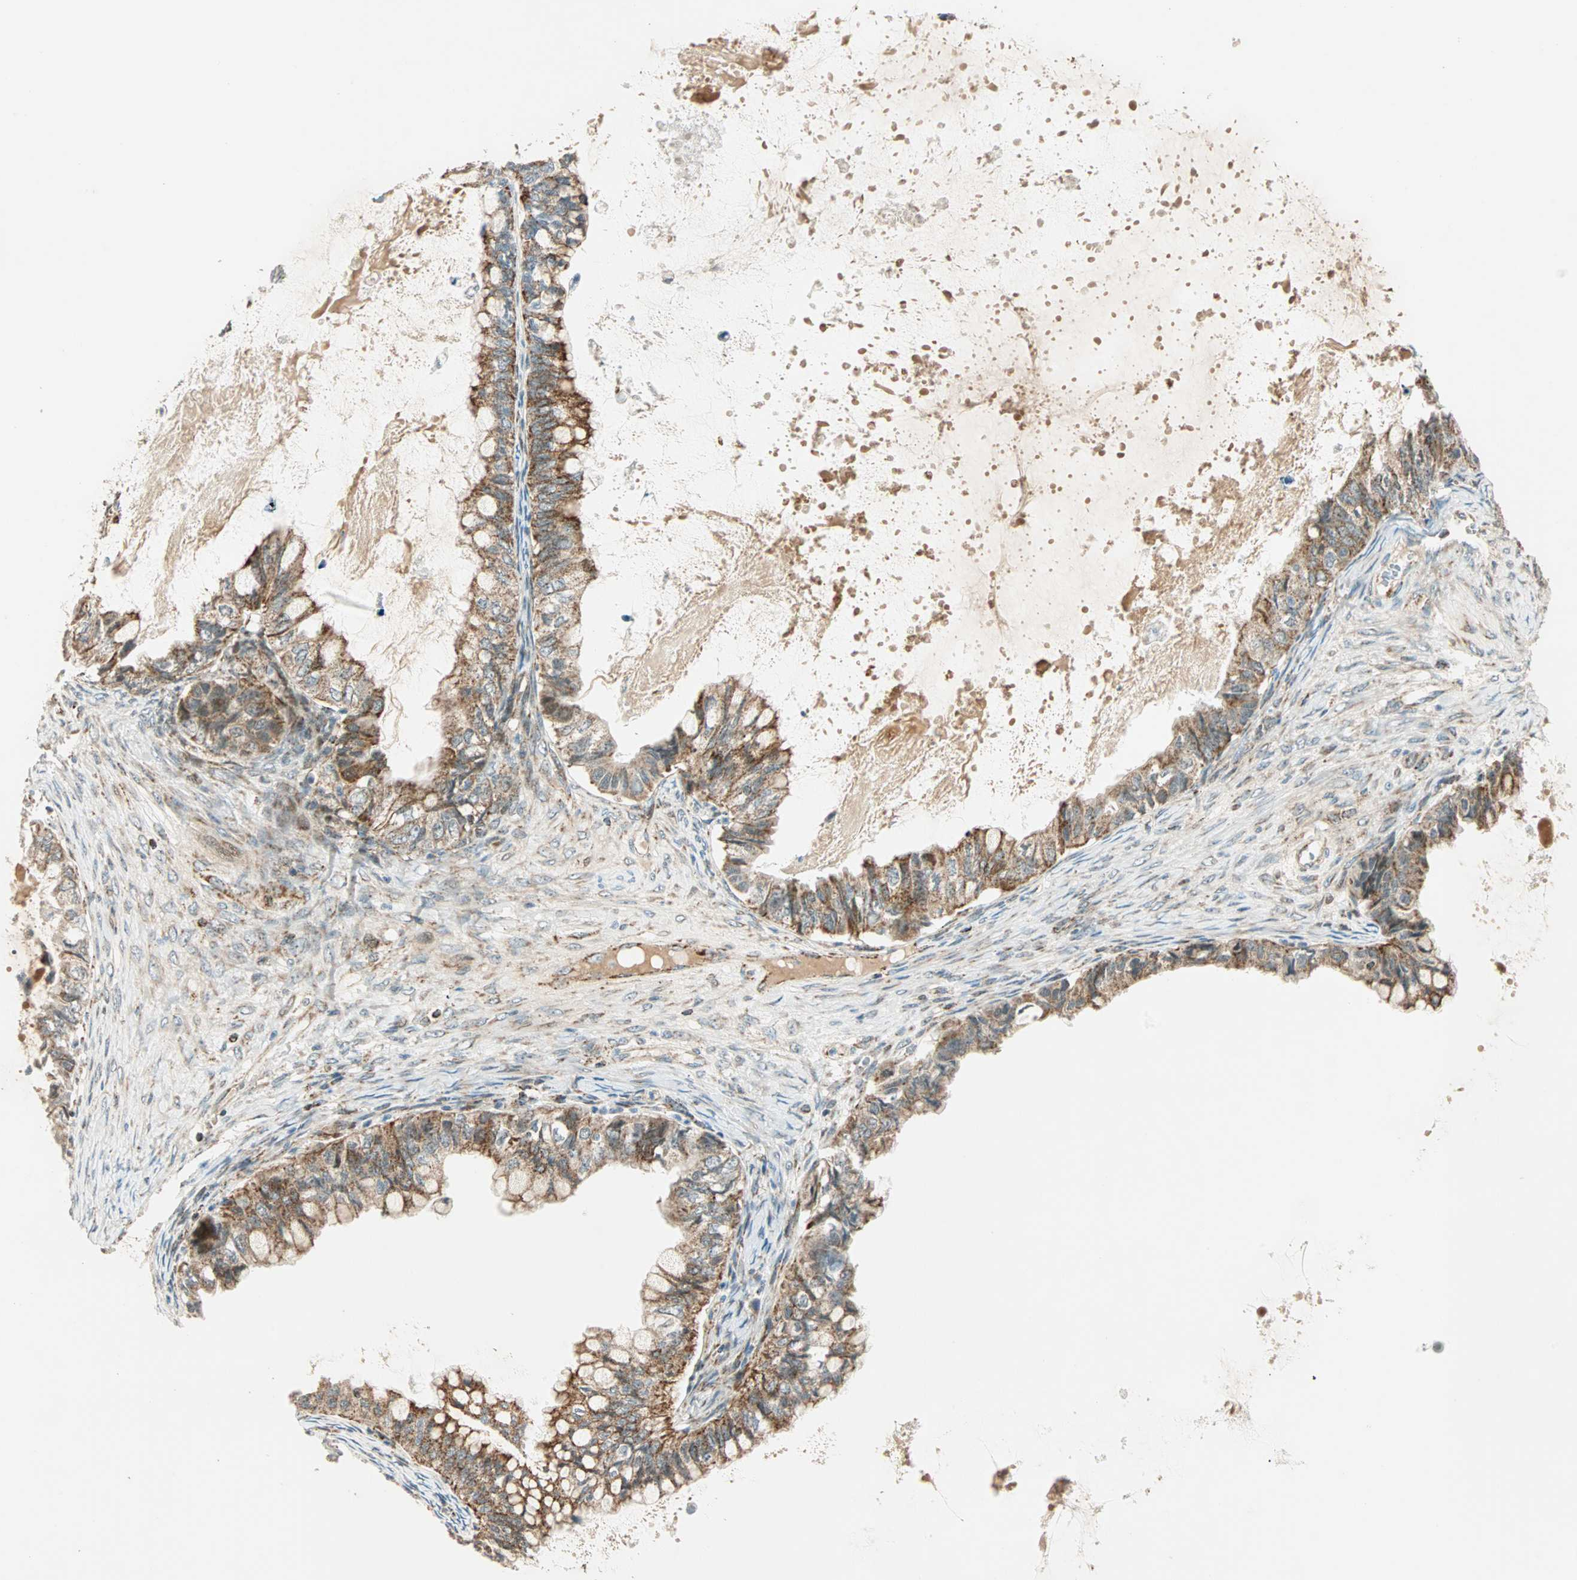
{"staining": {"intensity": "weak", "quantity": ">75%", "location": "cytoplasmic/membranous"}, "tissue": "ovarian cancer", "cell_type": "Tumor cells", "image_type": "cancer", "snomed": [{"axis": "morphology", "description": "Cystadenocarcinoma, mucinous, NOS"}, {"axis": "topography", "description": "Ovary"}], "caption": "A brown stain shows weak cytoplasmic/membranous expression of a protein in mucinous cystadenocarcinoma (ovarian) tumor cells.", "gene": "SPRY4", "patient": {"sex": "female", "age": 80}}